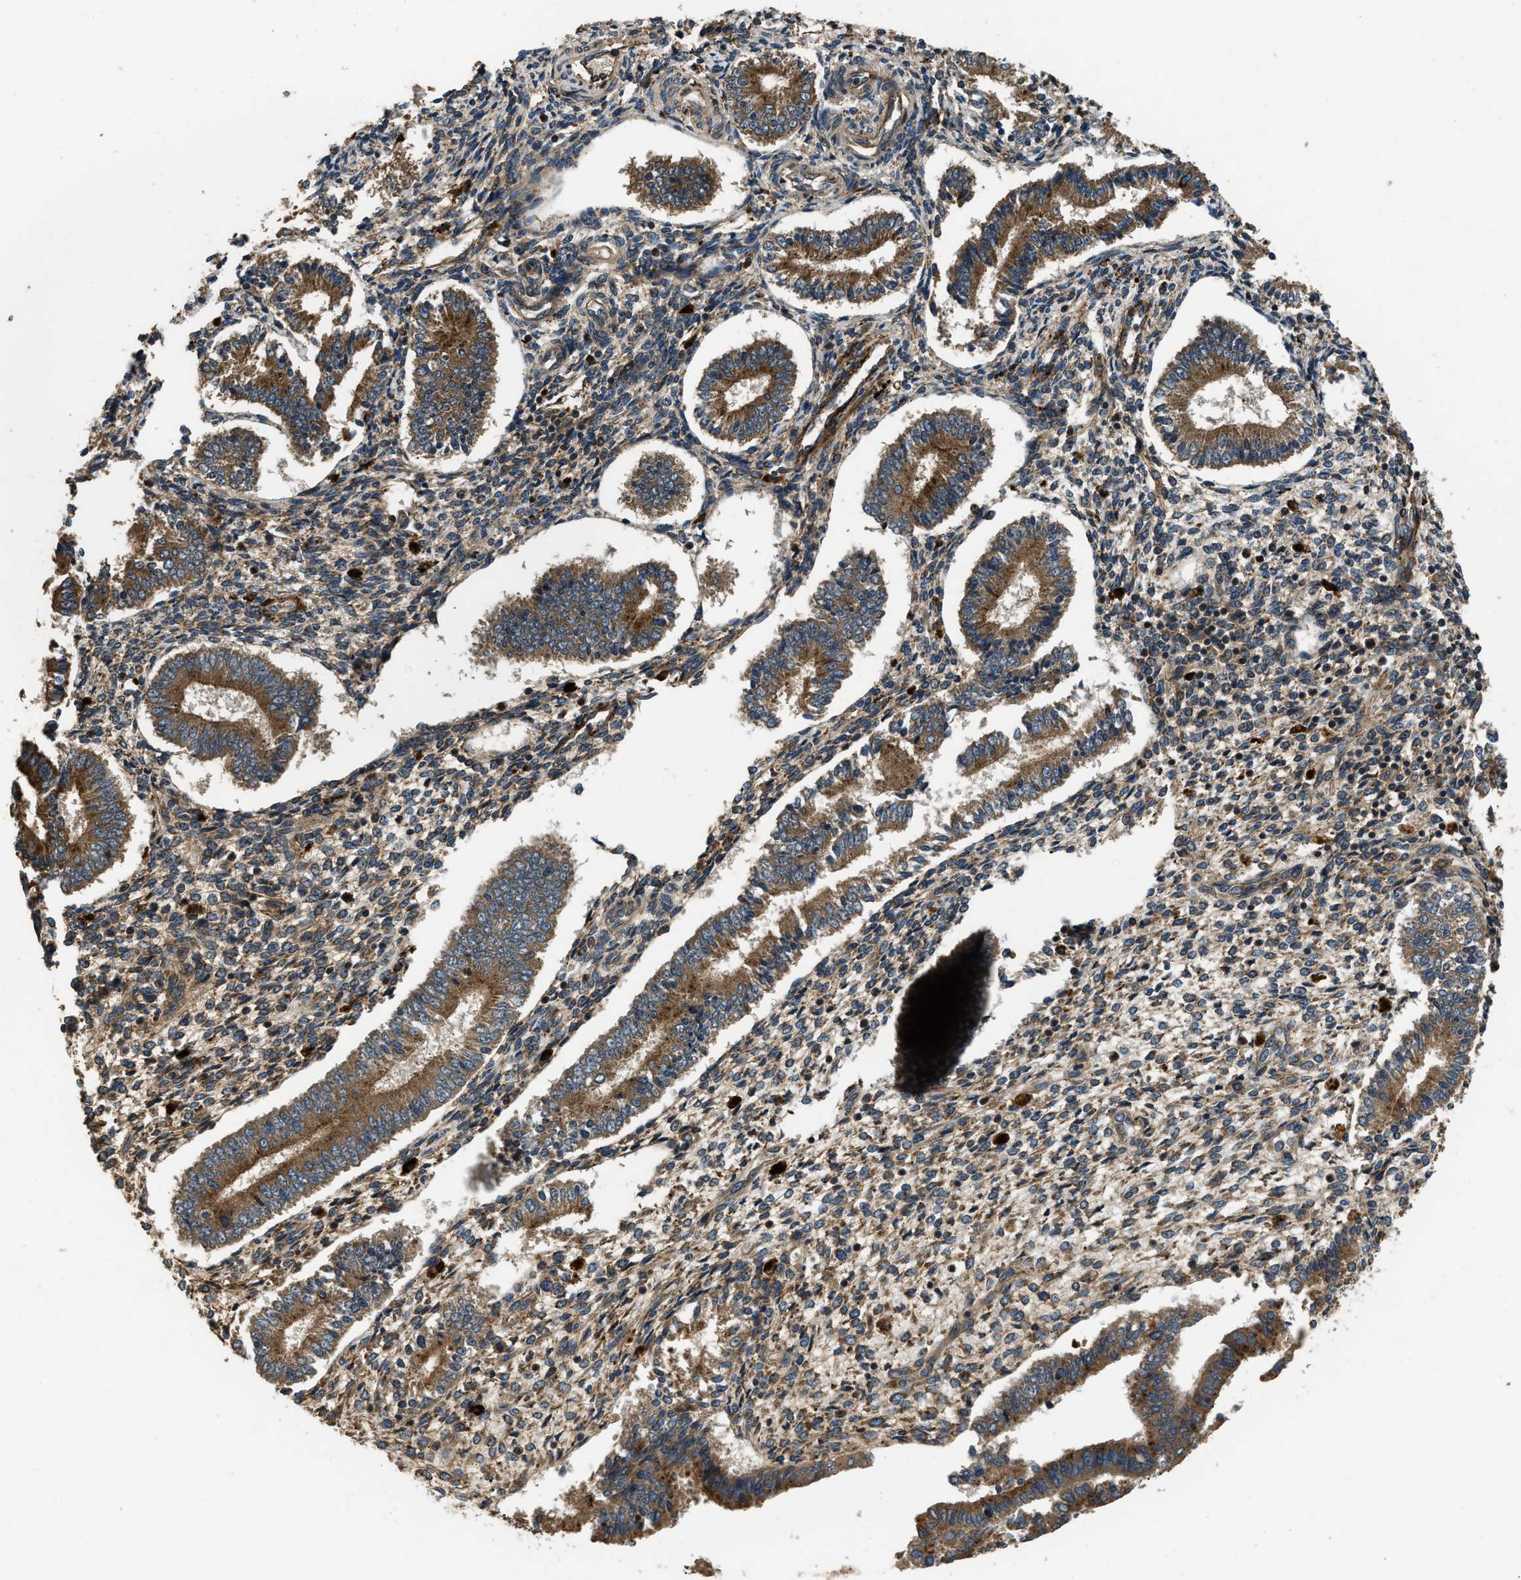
{"staining": {"intensity": "moderate", "quantity": ">75%", "location": "cytoplasmic/membranous"}, "tissue": "endometrium", "cell_type": "Cells in endometrial stroma", "image_type": "normal", "snomed": [{"axis": "morphology", "description": "Normal tissue, NOS"}, {"axis": "topography", "description": "Endometrium"}], "caption": "DAB immunohistochemical staining of normal endometrium shows moderate cytoplasmic/membranous protein staining in approximately >75% of cells in endometrial stroma.", "gene": "GGH", "patient": {"sex": "female", "age": 42}}